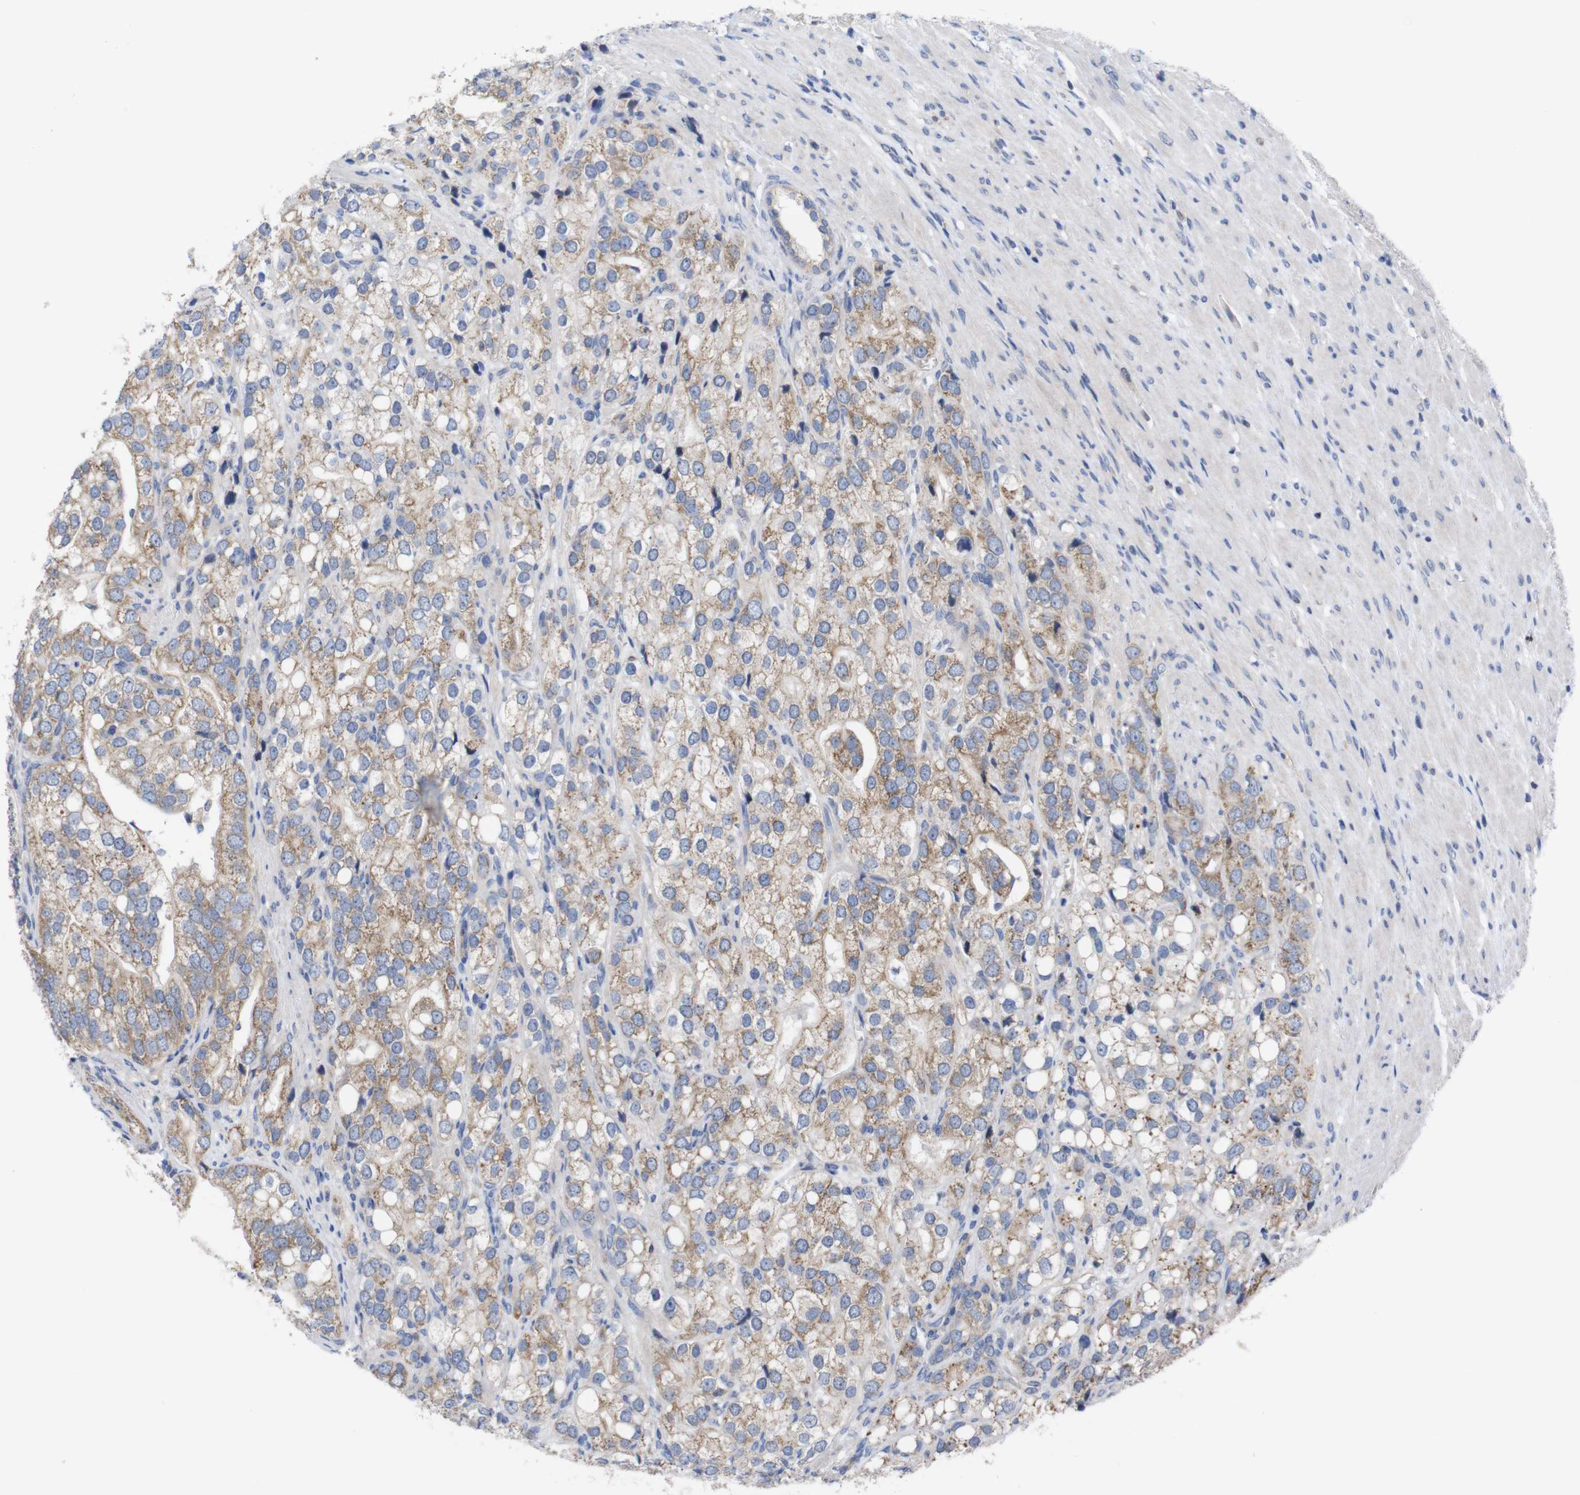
{"staining": {"intensity": "moderate", "quantity": ">75%", "location": "cytoplasmic/membranous"}, "tissue": "prostate cancer", "cell_type": "Tumor cells", "image_type": "cancer", "snomed": [{"axis": "morphology", "description": "Adenocarcinoma, Low grade"}, {"axis": "topography", "description": "Prostate"}], "caption": "Low-grade adenocarcinoma (prostate) stained with immunohistochemistry (IHC) shows moderate cytoplasmic/membranous staining in approximately >75% of tumor cells. The staining was performed using DAB, with brown indicating positive protein expression. Nuclei are stained blue with hematoxylin.", "gene": "USH1C", "patient": {"sex": "male", "age": 69}}